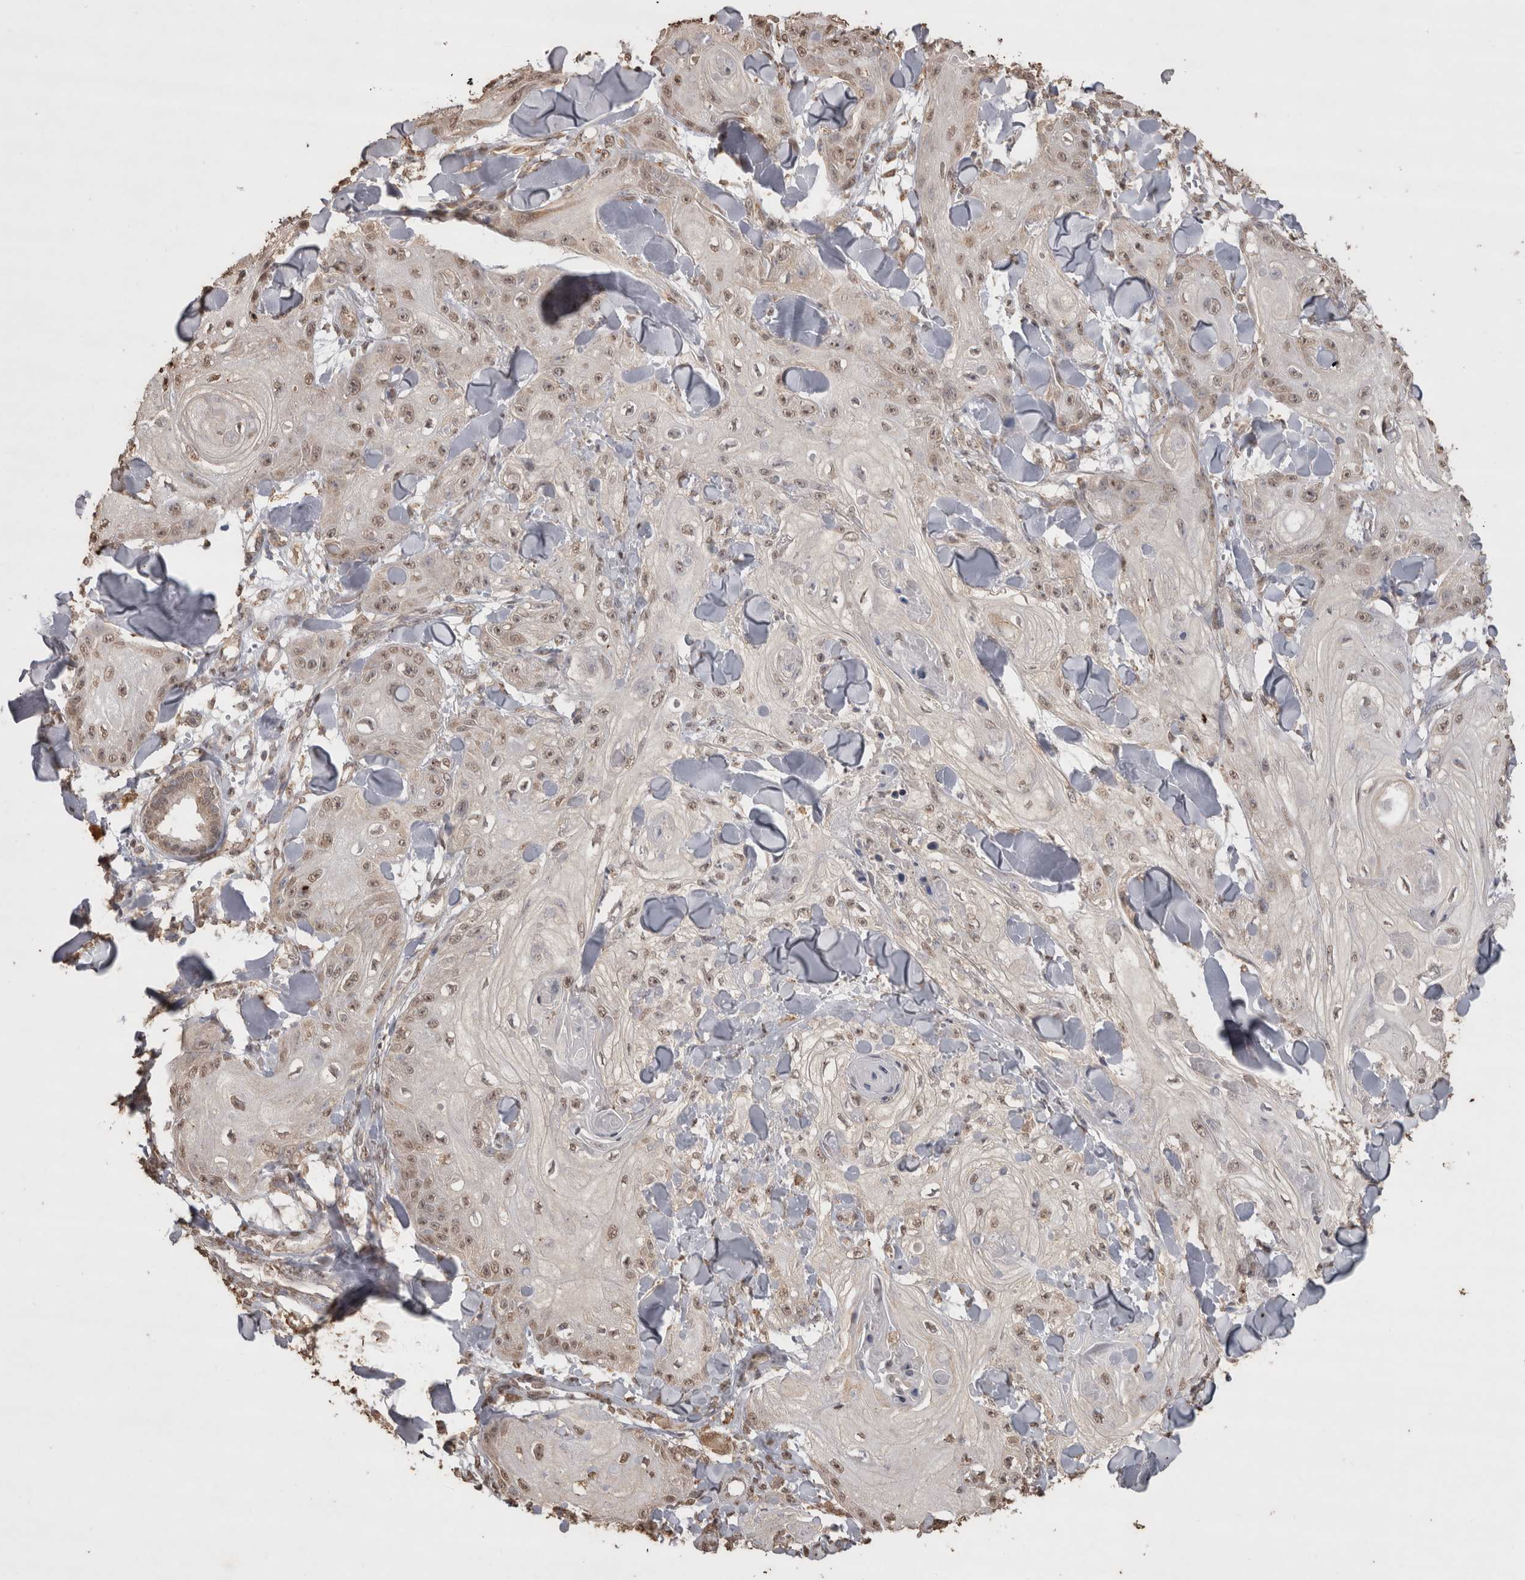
{"staining": {"intensity": "weak", "quantity": ">75%", "location": "nuclear"}, "tissue": "skin cancer", "cell_type": "Tumor cells", "image_type": "cancer", "snomed": [{"axis": "morphology", "description": "Squamous cell carcinoma, NOS"}, {"axis": "topography", "description": "Skin"}], "caption": "This is a micrograph of IHC staining of squamous cell carcinoma (skin), which shows weak expression in the nuclear of tumor cells.", "gene": "CRELD2", "patient": {"sex": "male", "age": 74}}